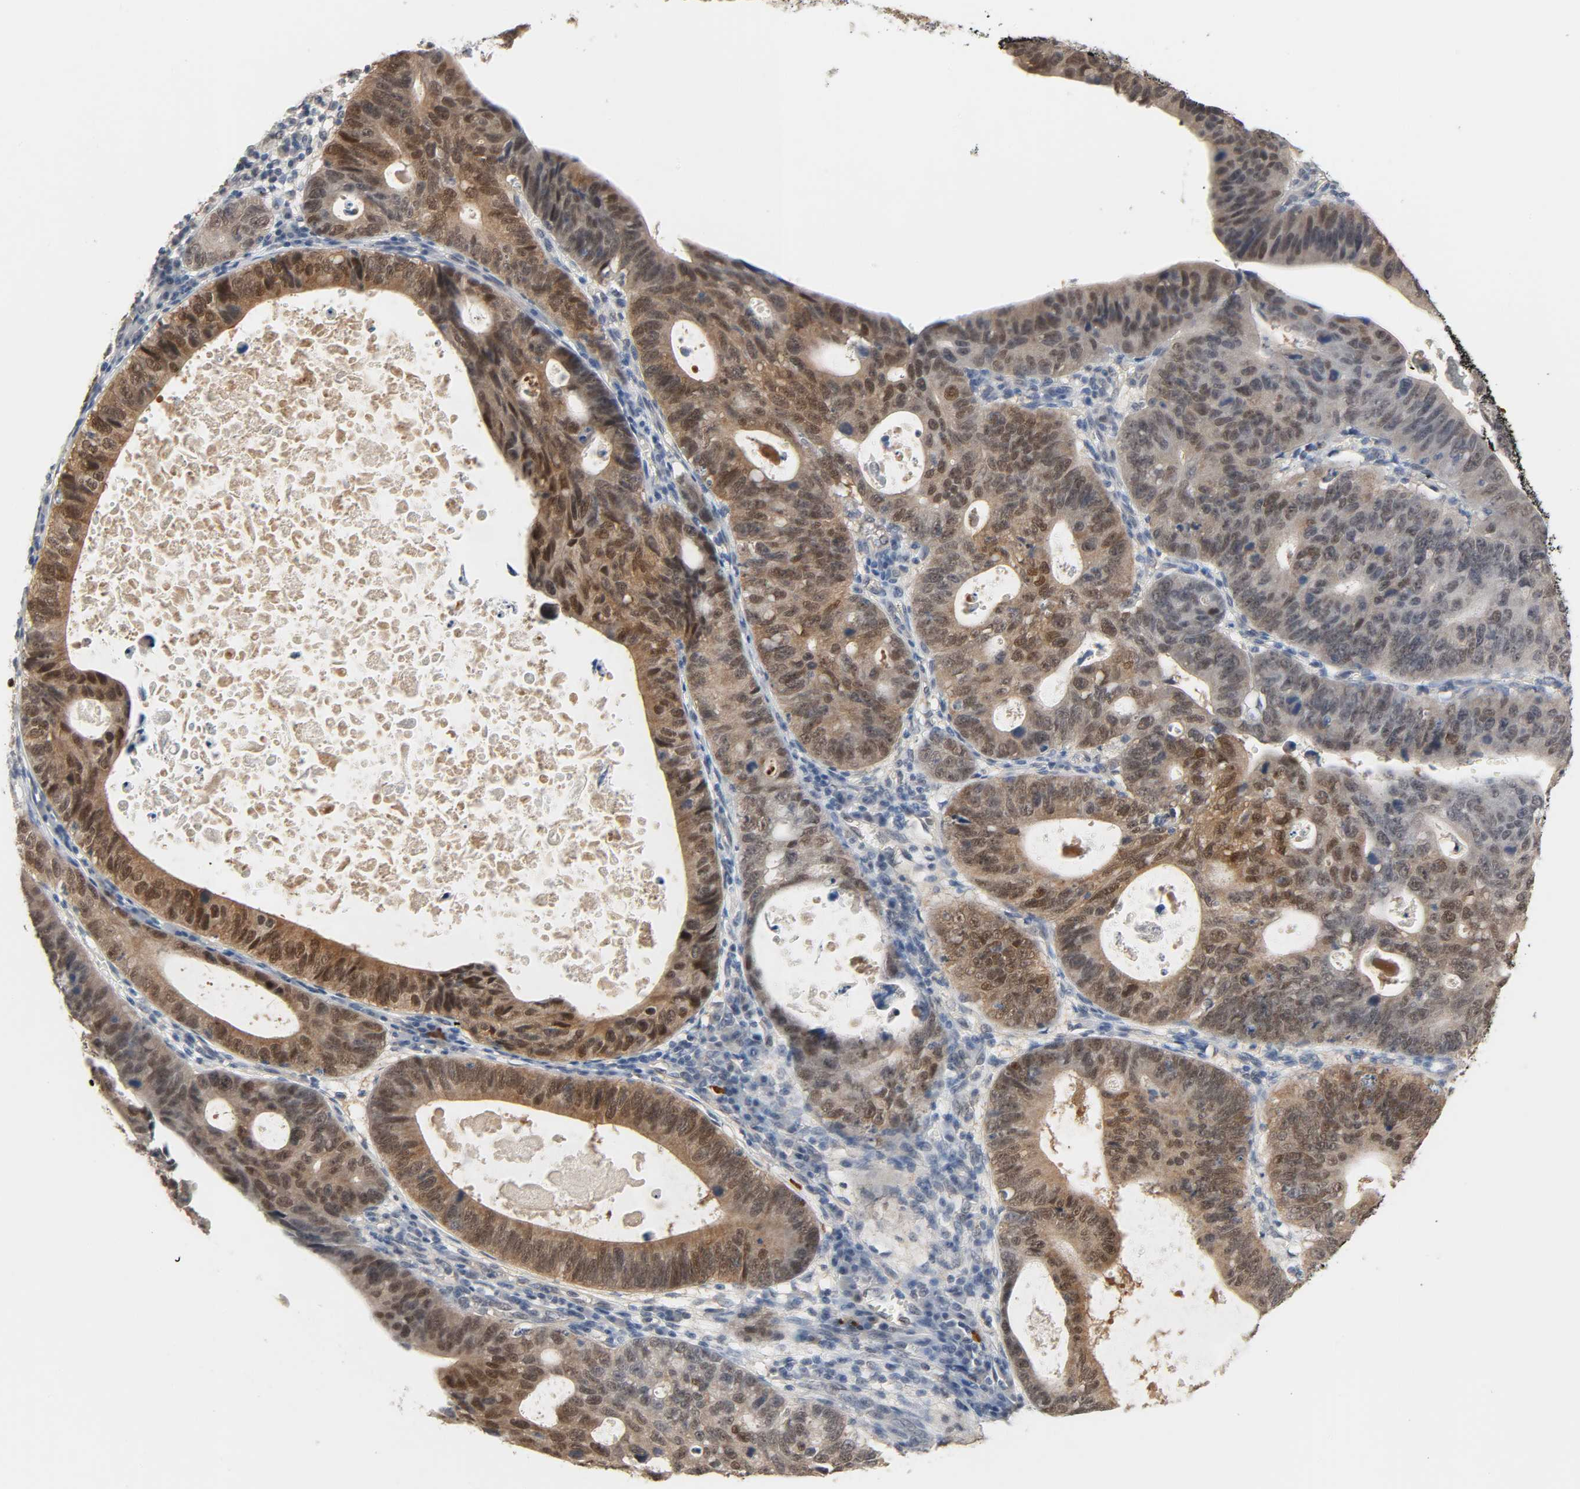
{"staining": {"intensity": "strong", "quantity": ">75%", "location": "cytoplasmic/membranous,nuclear"}, "tissue": "stomach cancer", "cell_type": "Tumor cells", "image_type": "cancer", "snomed": [{"axis": "morphology", "description": "Adenocarcinoma, NOS"}, {"axis": "topography", "description": "Stomach"}], "caption": "Stomach adenocarcinoma stained for a protein (brown) displays strong cytoplasmic/membranous and nuclear positive expression in approximately >75% of tumor cells.", "gene": "ACSS2", "patient": {"sex": "male", "age": 59}}